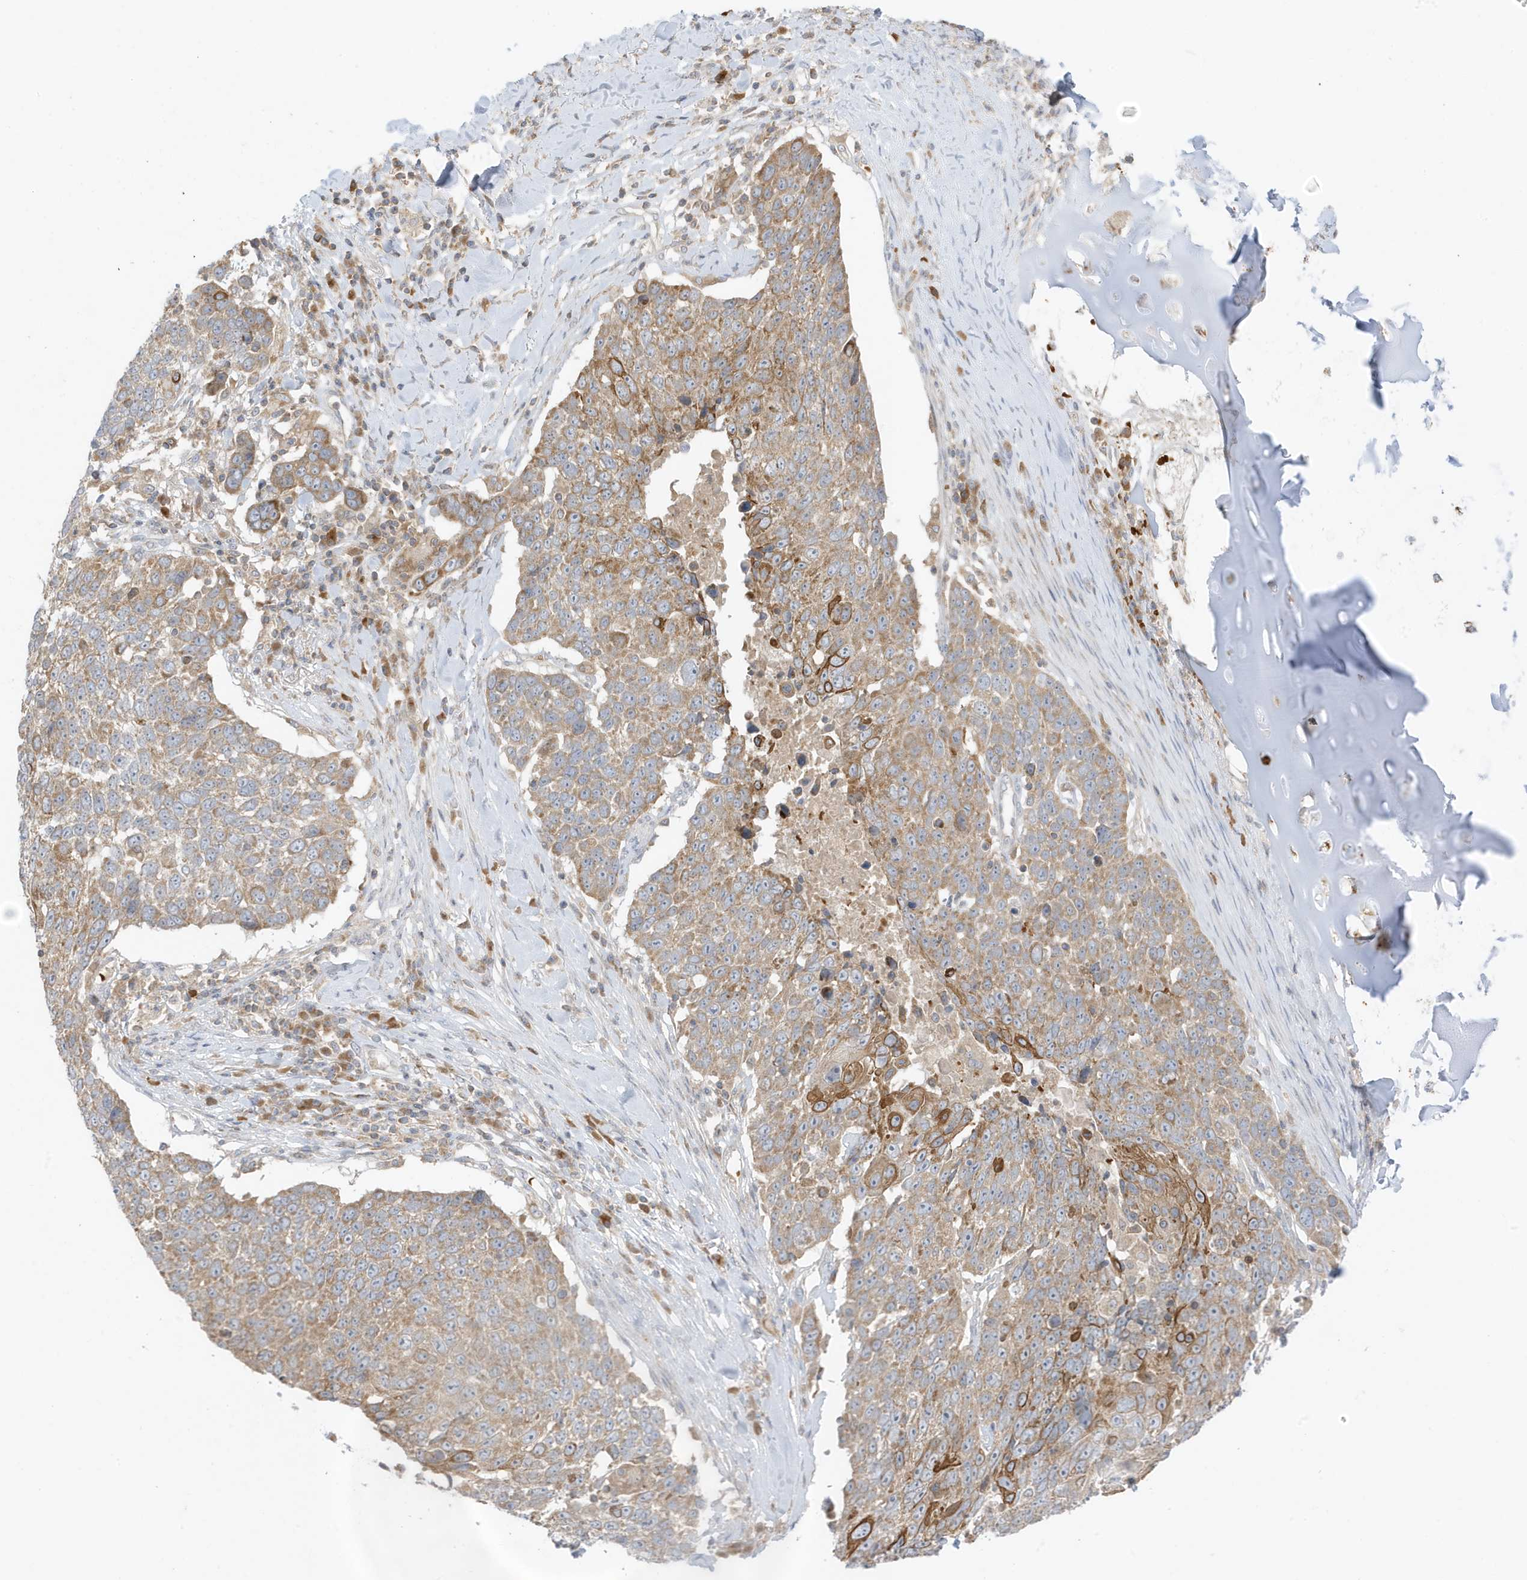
{"staining": {"intensity": "moderate", "quantity": ">75%", "location": "cytoplasmic/membranous"}, "tissue": "lung cancer", "cell_type": "Tumor cells", "image_type": "cancer", "snomed": [{"axis": "morphology", "description": "Squamous cell carcinoma, NOS"}, {"axis": "topography", "description": "Lung"}], "caption": "Protein expression analysis of lung cancer (squamous cell carcinoma) shows moderate cytoplasmic/membranous positivity in approximately >75% of tumor cells. (DAB (3,3'-diaminobenzidine) IHC with brightfield microscopy, high magnification).", "gene": "NPPC", "patient": {"sex": "male", "age": 66}}